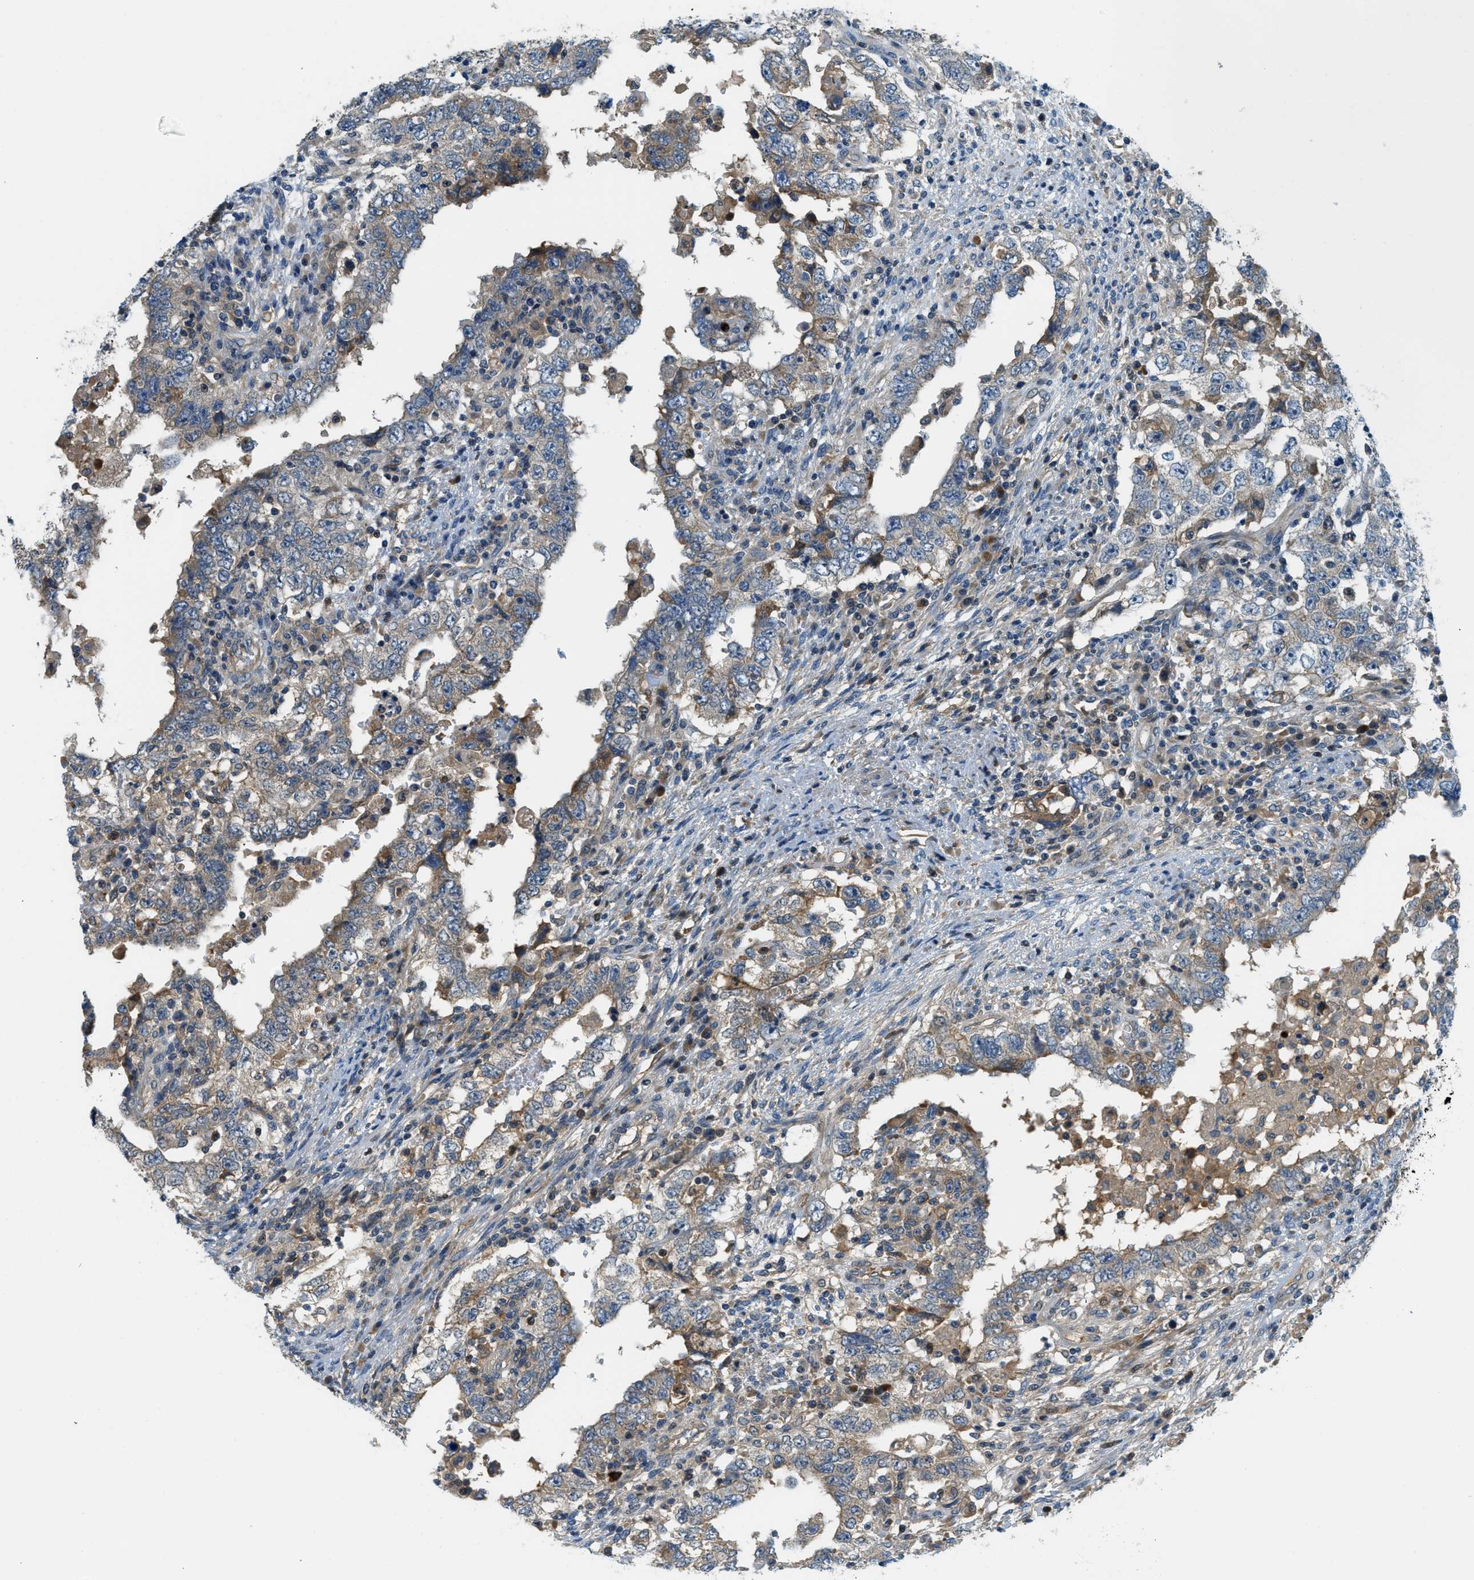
{"staining": {"intensity": "weak", "quantity": "<25%", "location": "cytoplasmic/membranous"}, "tissue": "testis cancer", "cell_type": "Tumor cells", "image_type": "cancer", "snomed": [{"axis": "morphology", "description": "Carcinoma, Embryonal, NOS"}, {"axis": "topography", "description": "Testis"}], "caption": "Tumor cells show no significant protein positivity in testis embryonal carcinoma.", "gene": "KCNK1", "patient": {"sex": "male", "age": 26}}